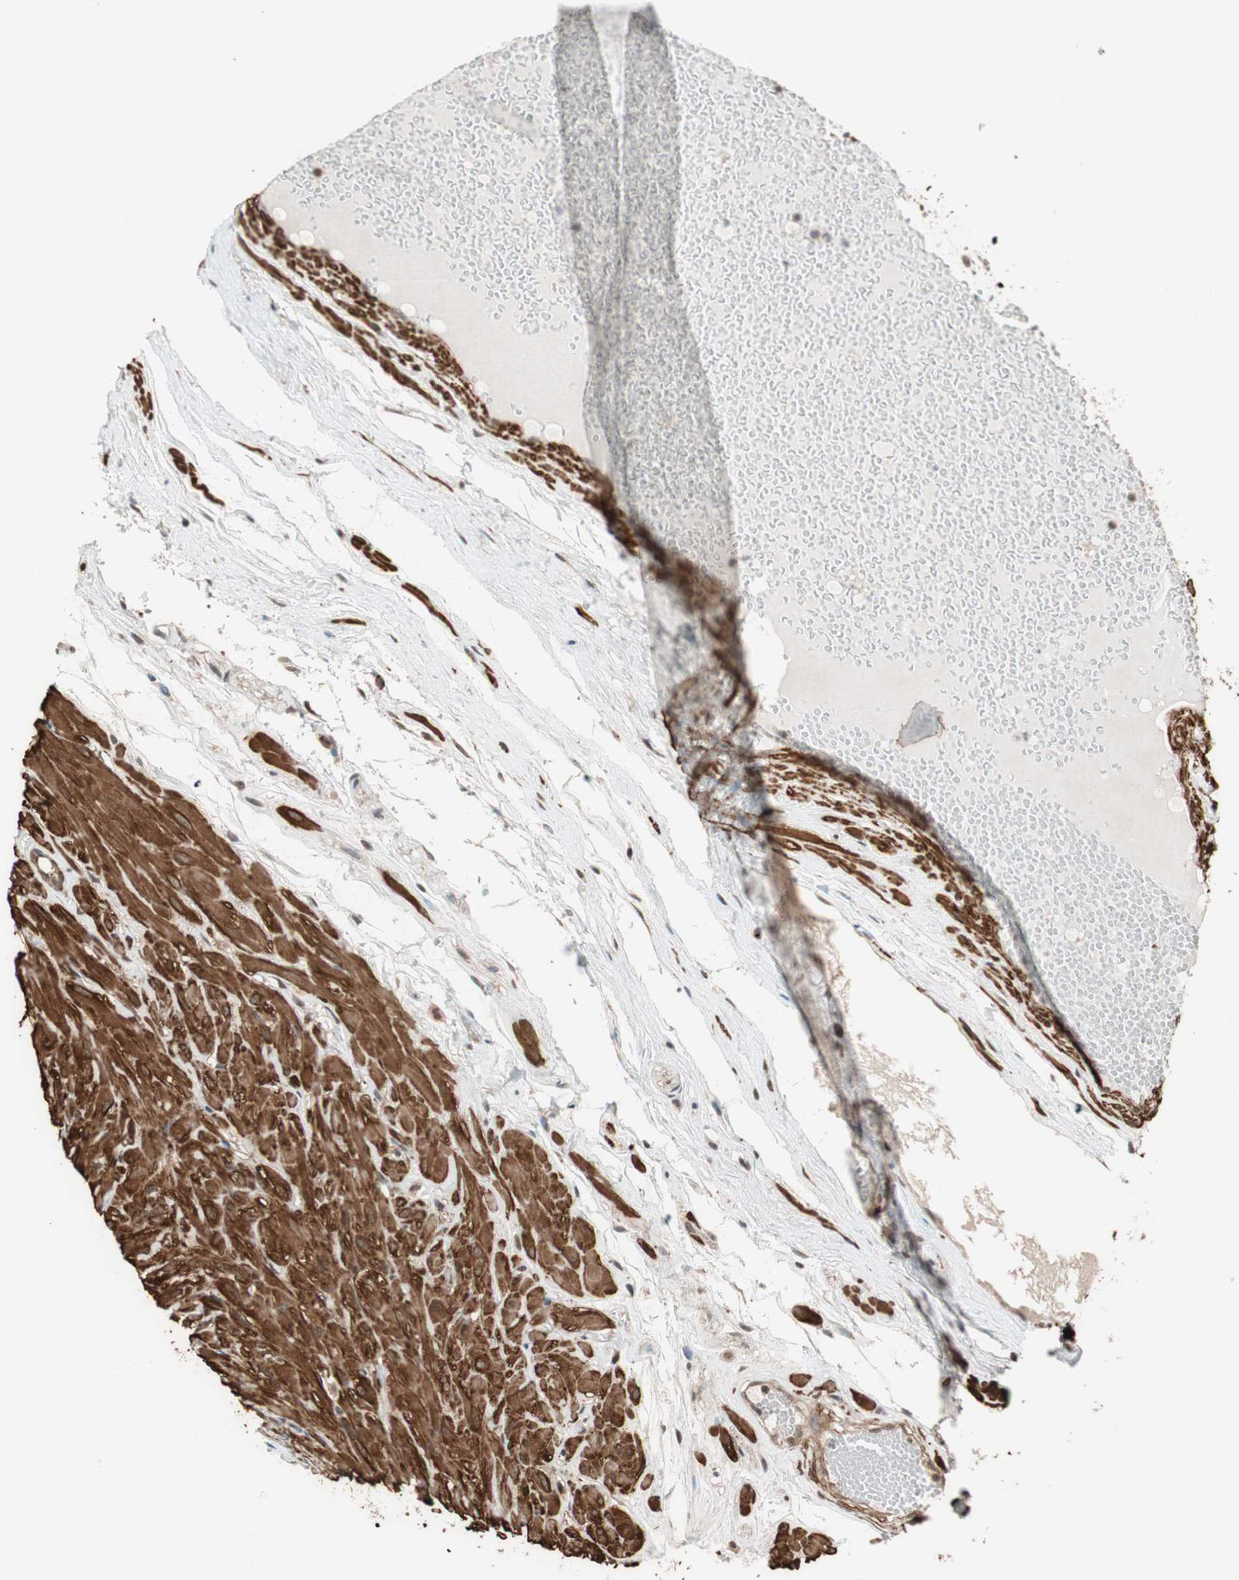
{"staining": {"intensity": "weak", "quantity": ">75%", "location": "cytoplasmic/membranous"}, "tissue": "epididymis", "cell_type": "Glandular cells", "image_type": "normal", "snomed": [{"axis": "morphology", "description": "Normal tissue, NOS"}, {"axis": "morphology", "description": "Atrophy, NOS"}, {"axis": "topography", "description": "Testis"}, {"axis": "topography", "description": "Epididymis"}], "caption": "The immunohistochemical stain shows weak cytoplasmic/membranous positivity in glandular cells of normal epididymis.", "gene": "DRAP1", "patient": {"sex": "male", "age": 18}}